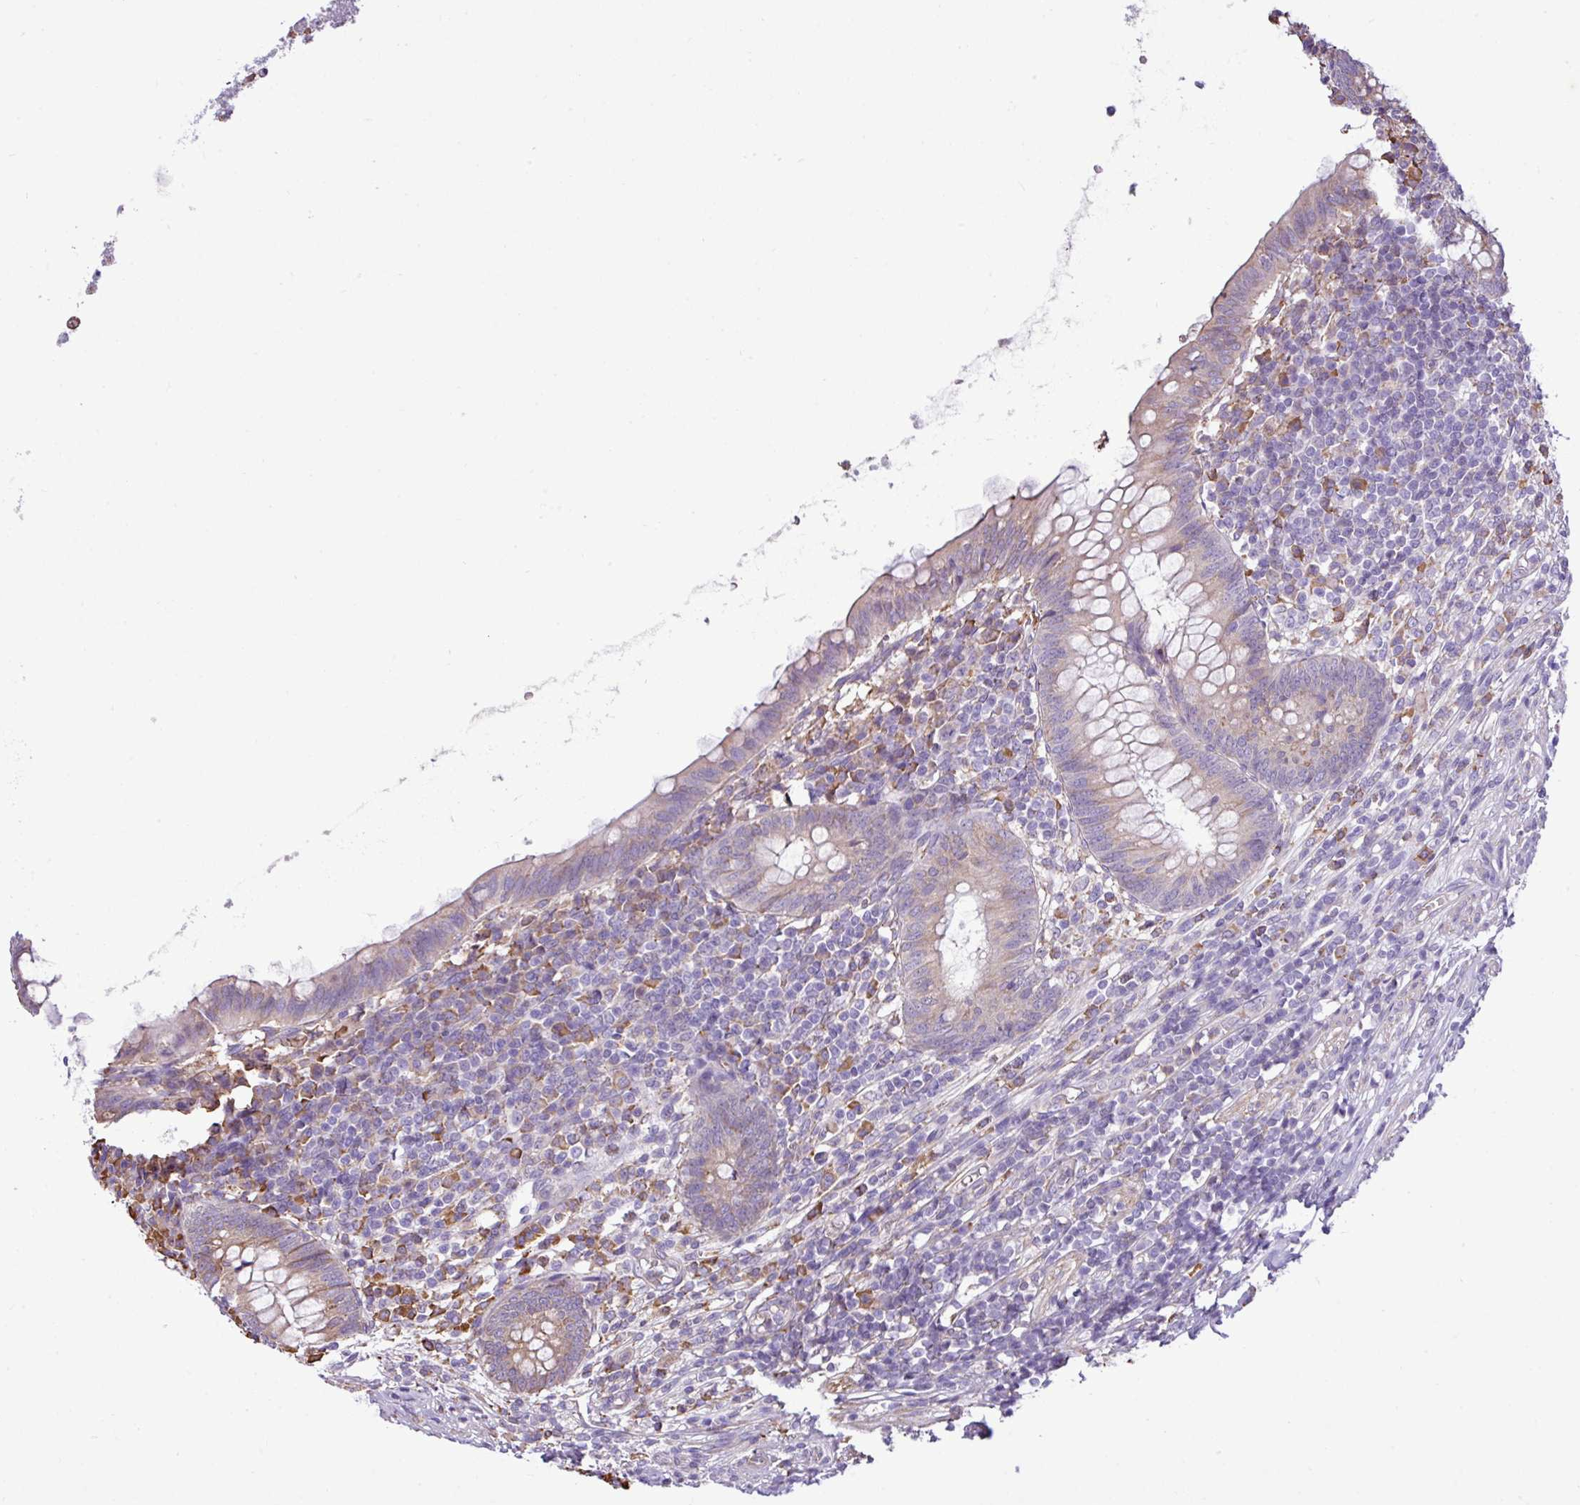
{"staining": {"intensity": "weak", "quantity": ">75%", "location": "cytoplasmic/membranous"}, "tissue": "appendix", "cell_type": "Glandular cells", "image_type": "normal", "snomed": [{"axis": "morphology", "description": "Normal tissue, NOS"}, {"axis": "topography", "description": "Appendix"}], "caption": "Immunohistochemistry of normal human appendix displays low levels of weak cytoplasmic/membranous expression in approximately >75% of glandular cells.", "gene": "ZSCAN5A", "patient": {"sex": "male", "age": 83}}